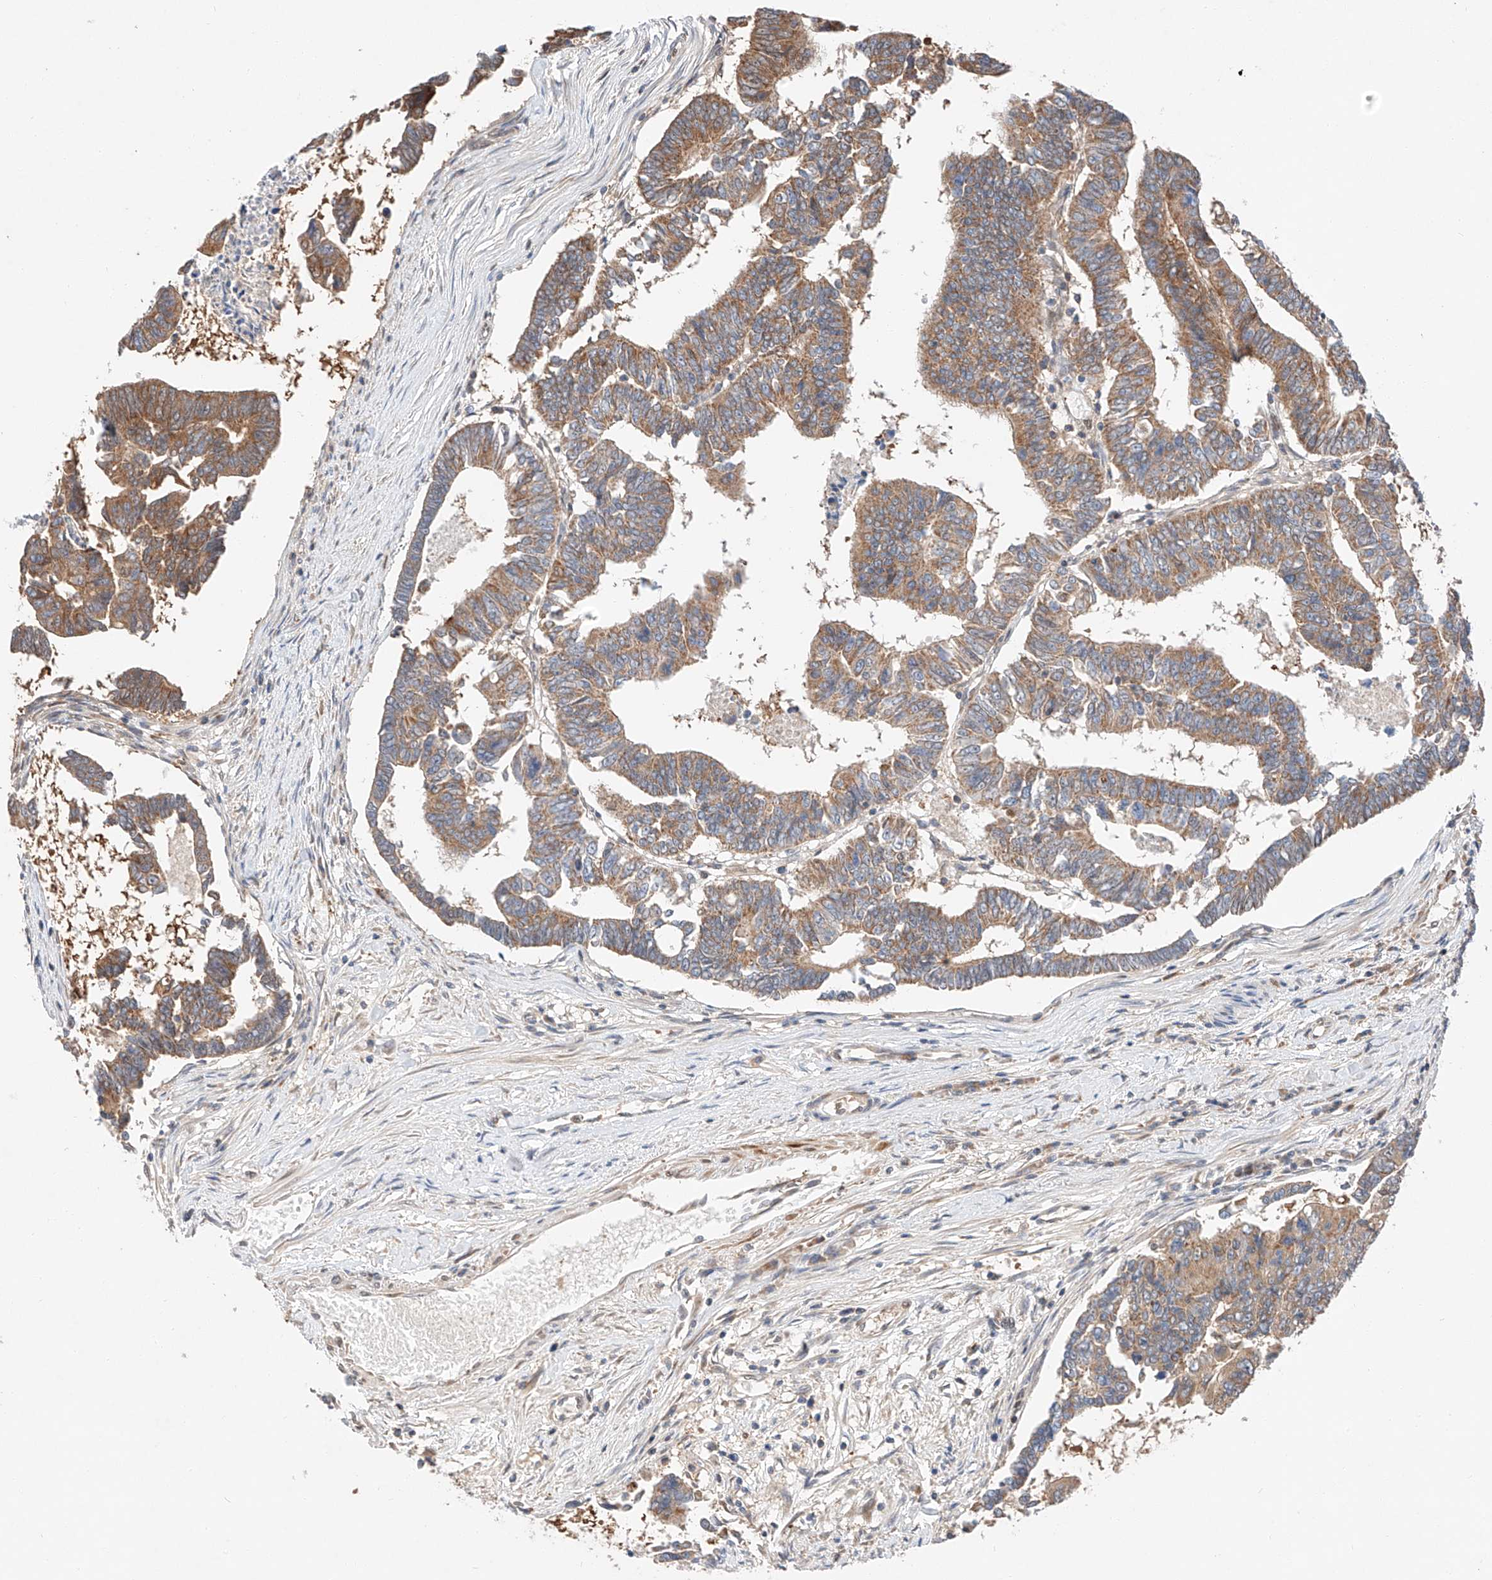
{"staining": {"intensity": "moderate", "quantity": ">75%", "location": "cytoplasmic/membranous"}, "tissue": "colorectal cancer", "cell_type": "Tumor cells", "image_type": "cancer", "snomed": [{"axis": "morphology", "description": "Adenocarcinoma, NOS"}, {"axis": "topography", "description": "Rectum"}], "caption": "Human colorectal cancer stained with a brown dye shows moderate cytoplasmic/membranous positive positivity in approximately >75% of tumor cells.", "gene": "RUSC1", "patient": {"sex": "female", "age": 65}}